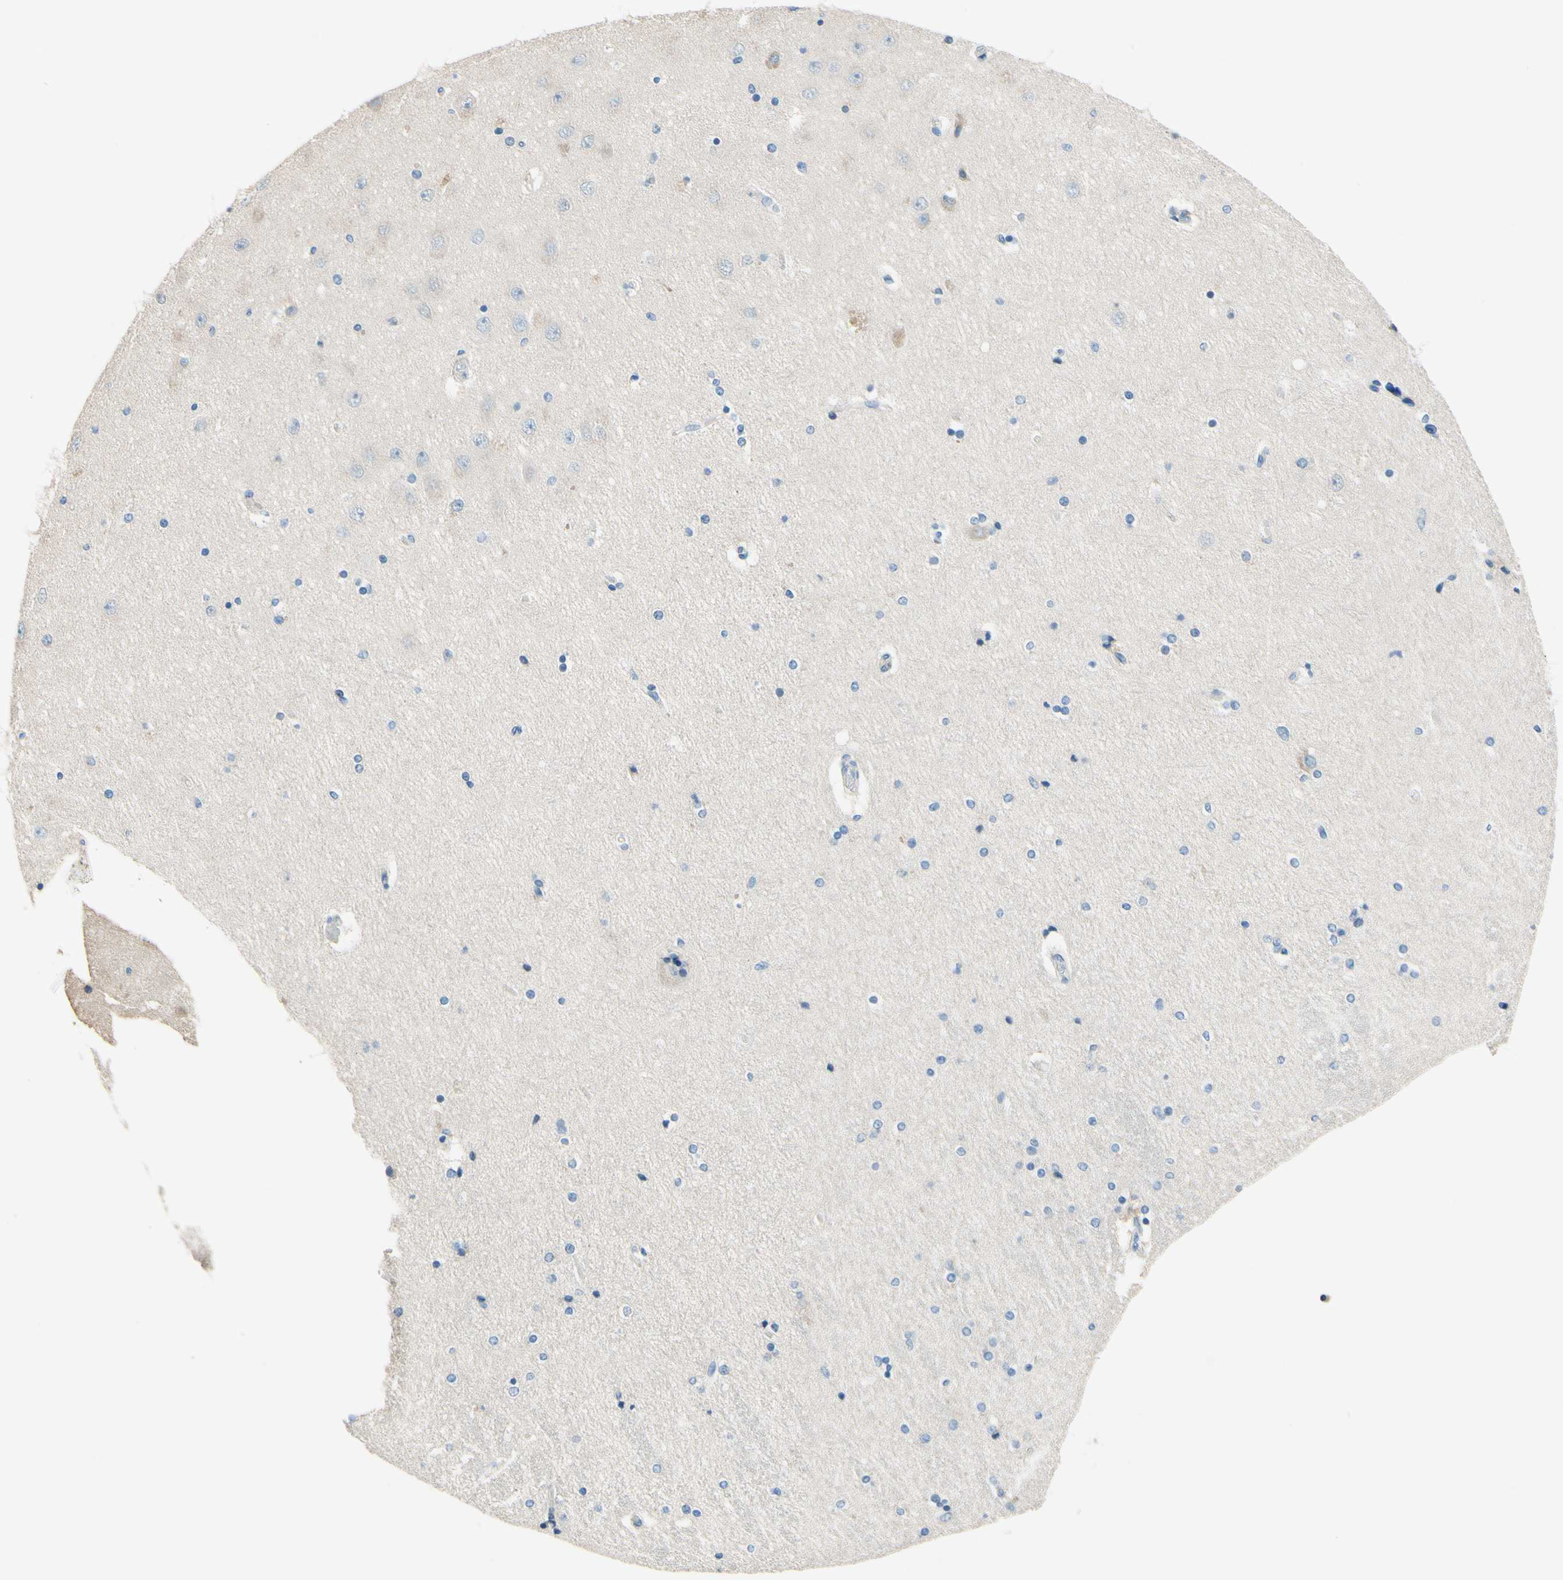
{"staining": {"intensity": "negative", "quantity": "none", "location": "none"}, "tissue": "hippocampus", "cell_type": "Glial cells", "image_type": "normal", "snomed": [{"axis": "morphology", "description": "Normal tissue, NOS"}, {"axis": "topography", "description": "Hippocampus"}], "caption": "The photomicrograph exhibits no significant expression in glial cells of hippocampus. The staining was performed using DAB (3,3'-diaminobenzidine) to visualize the protein expression in brown, while the nuclei were stained in blue with hematoxylin (Magnification: 20x).", "gene": "PASD1", "patient": {"sex": "female", "age": 54}}